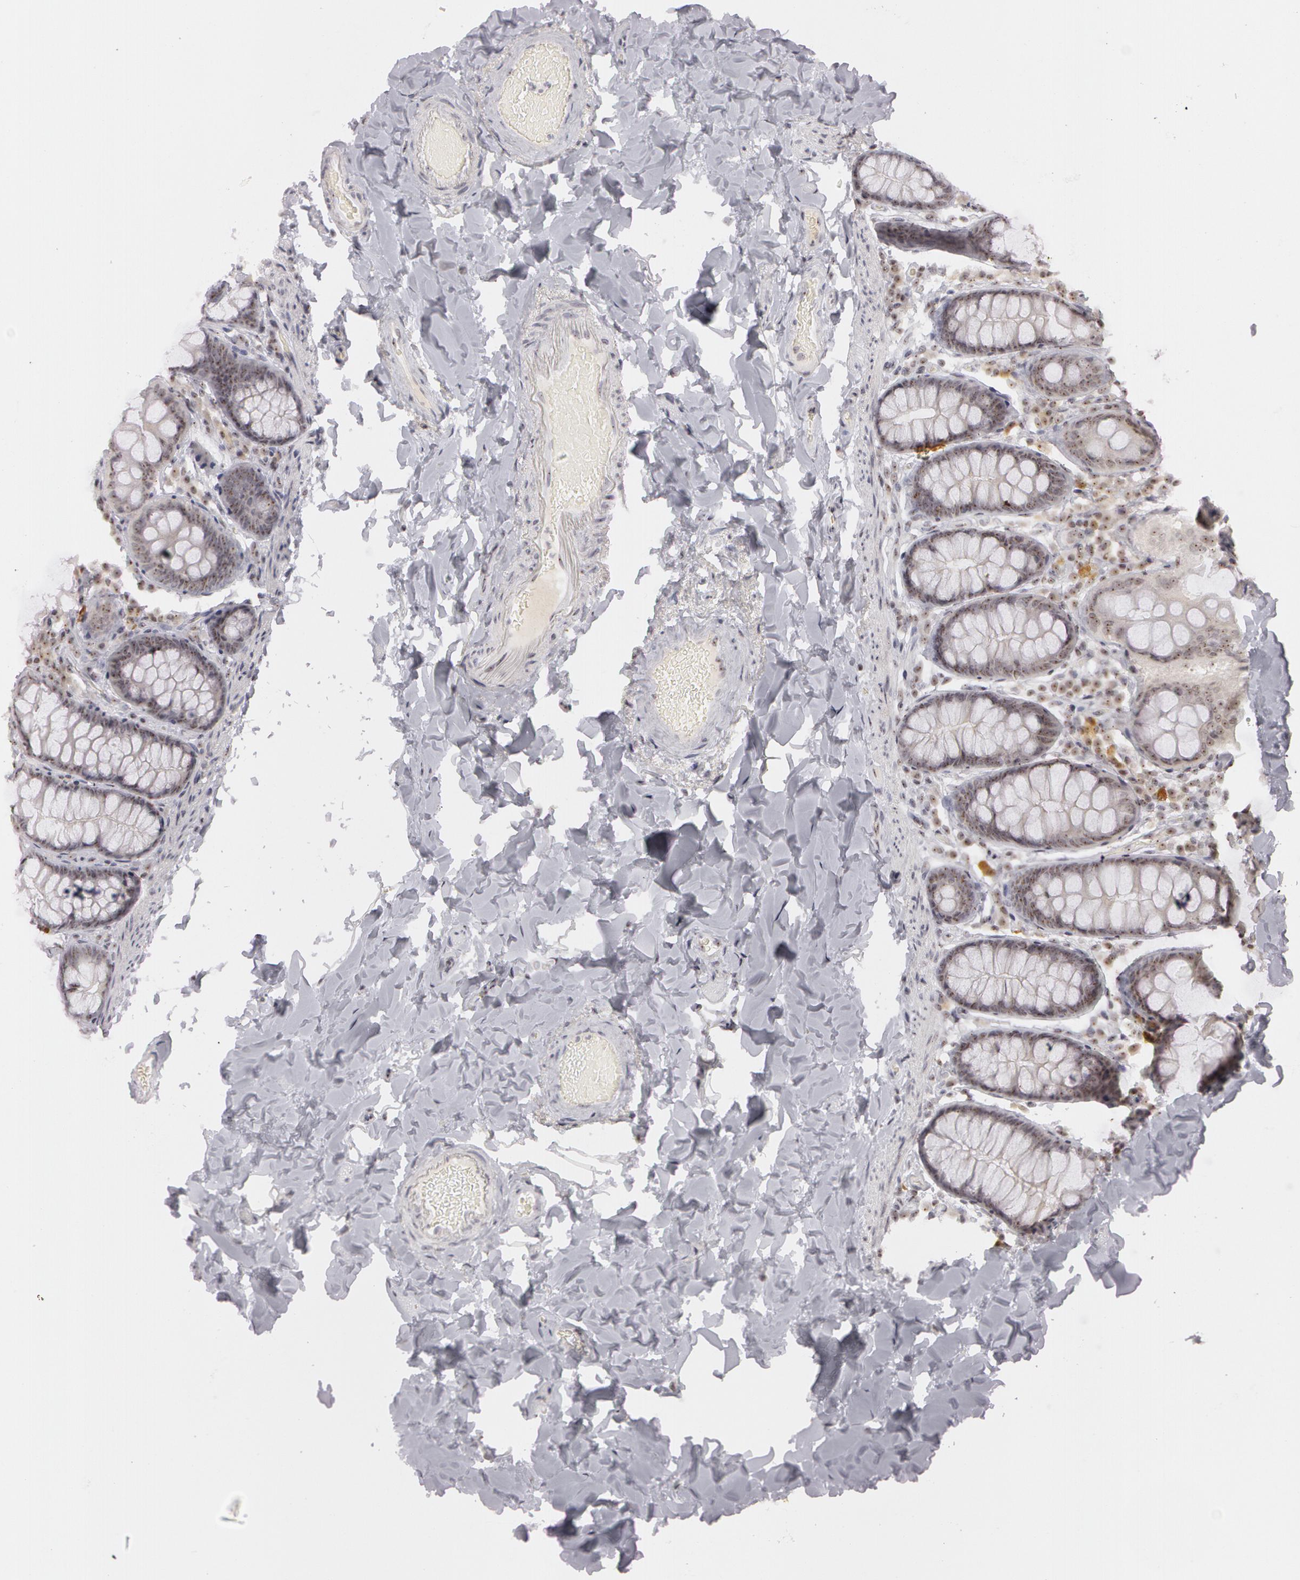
{"staining": {"intensity": "moderate", "quantity": ">75%", "location": "nuclear"}, "tissue": "colon", "cell_type": "Endothelial cells", "image_type": "normal", "snomed": [{"axis": "morphology", "description": "Normal tissue, NOS"}, {"axis": "topography", "description": "Colon"}], "caption": "Endothelial cells show medium levels of moderate nuclear expression in approximately >75% of cells in normal human colon. (Brightfield microscopy of DAB IHC at high magnification).", "gene": "FBL", "patient": {"sex": "female", "age": 61}}